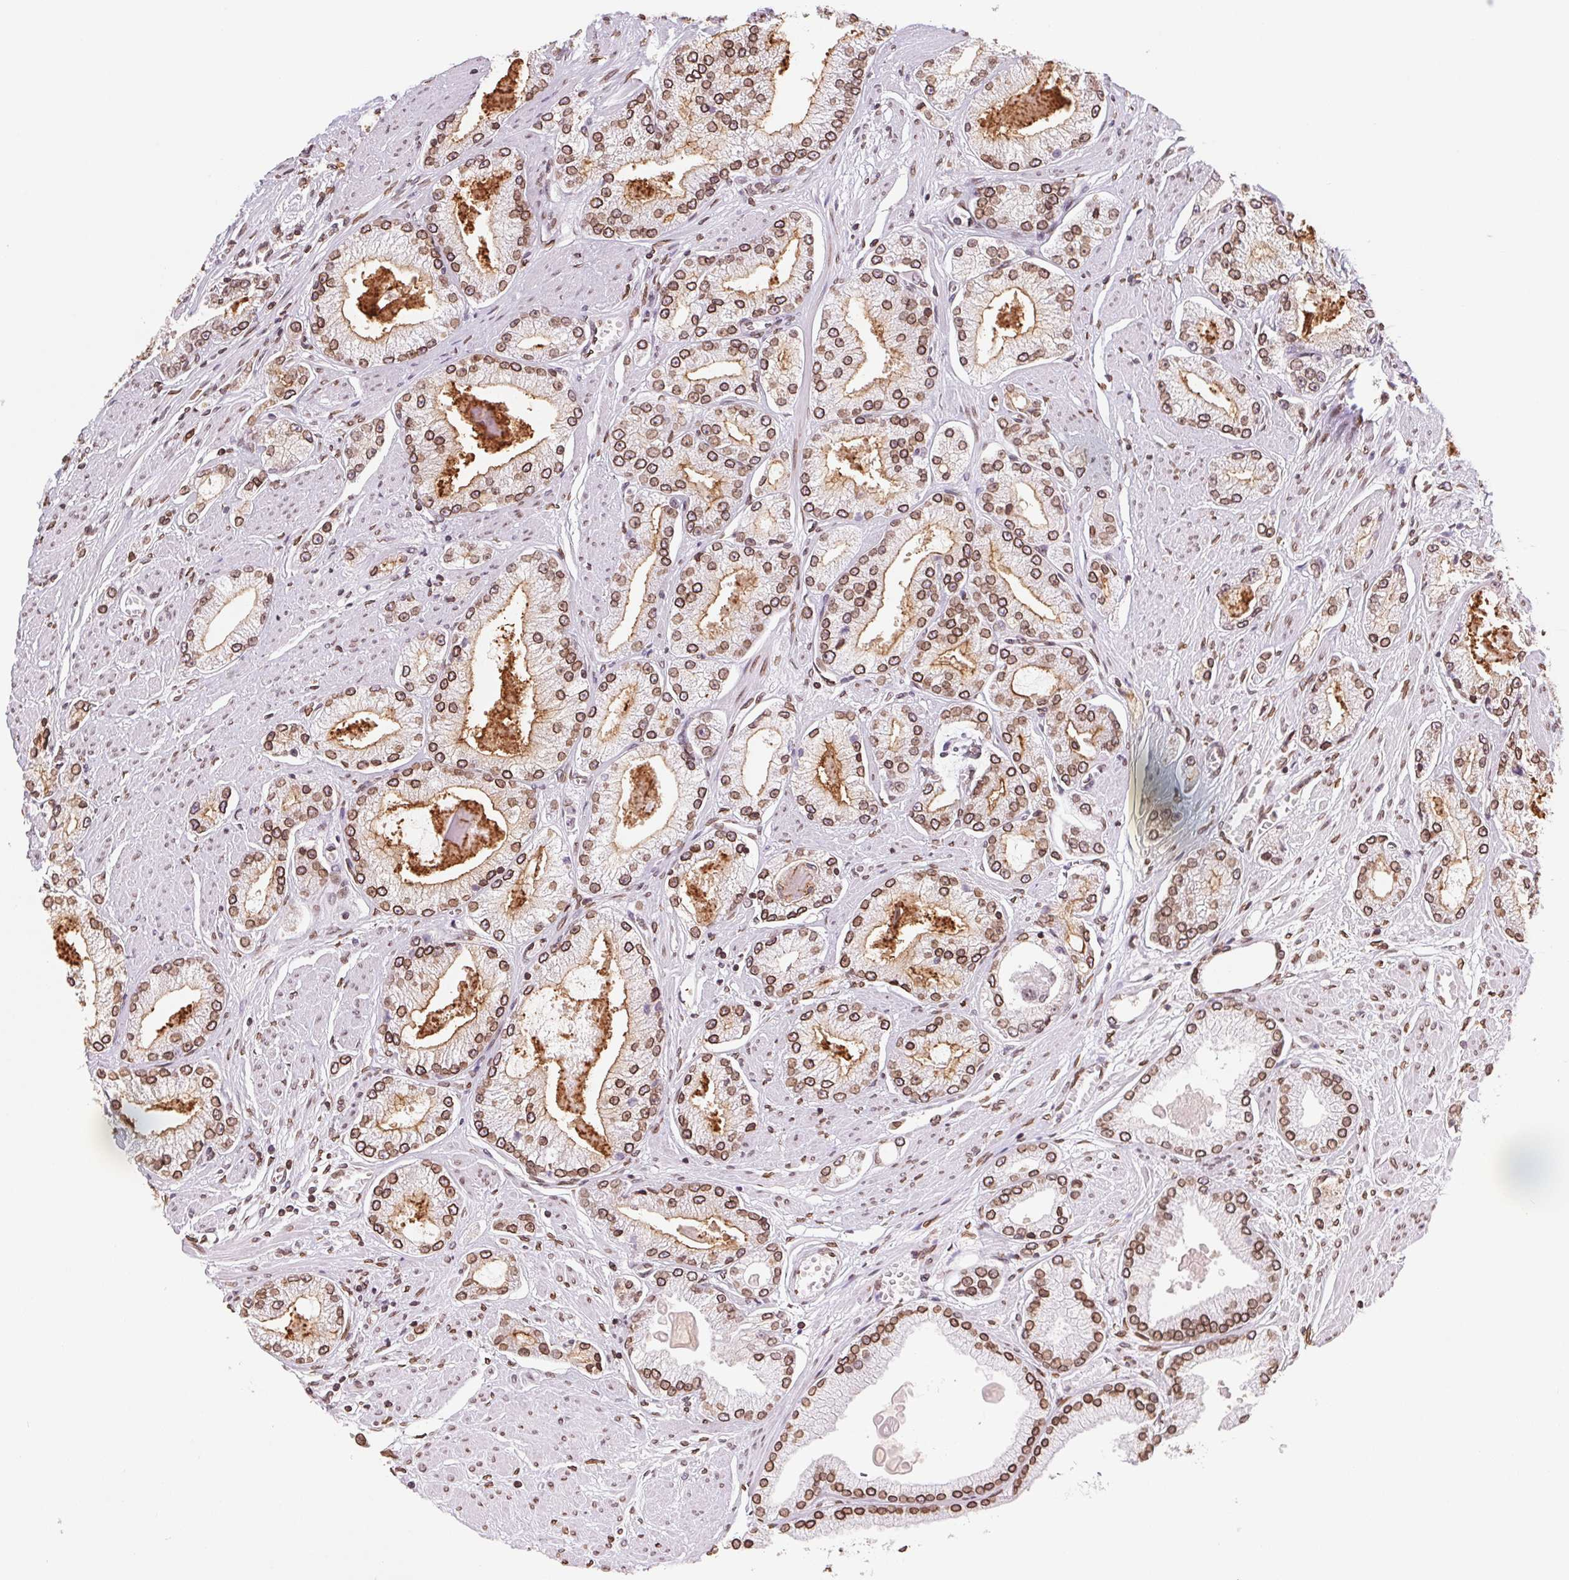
{"staining": {"intensity": "strong", "quantity": ">75%", "location": "cytoplasmic/membranous,nuclear"}, "tissue": "prostate cancer", "cell_type": "Tumor cells", "image_type": "cancer", "snomed": [{"axis": "morphology", "description": "Adenocarcinoma, High grade"}, {"axis": "topography", "description": "Prostate"}], "caption": "Immunohistochemistry of high-grade adenocarcinoma (prostate) reveals high levels of strong cytoplasmic/membranous and nuclear staining in about >75% of tumor cells. (DAB IHC, brown staining for protein, blue staining for nuclei).", "gene": "LMNB2", "patient": {"sex": "male", "age": 68}}